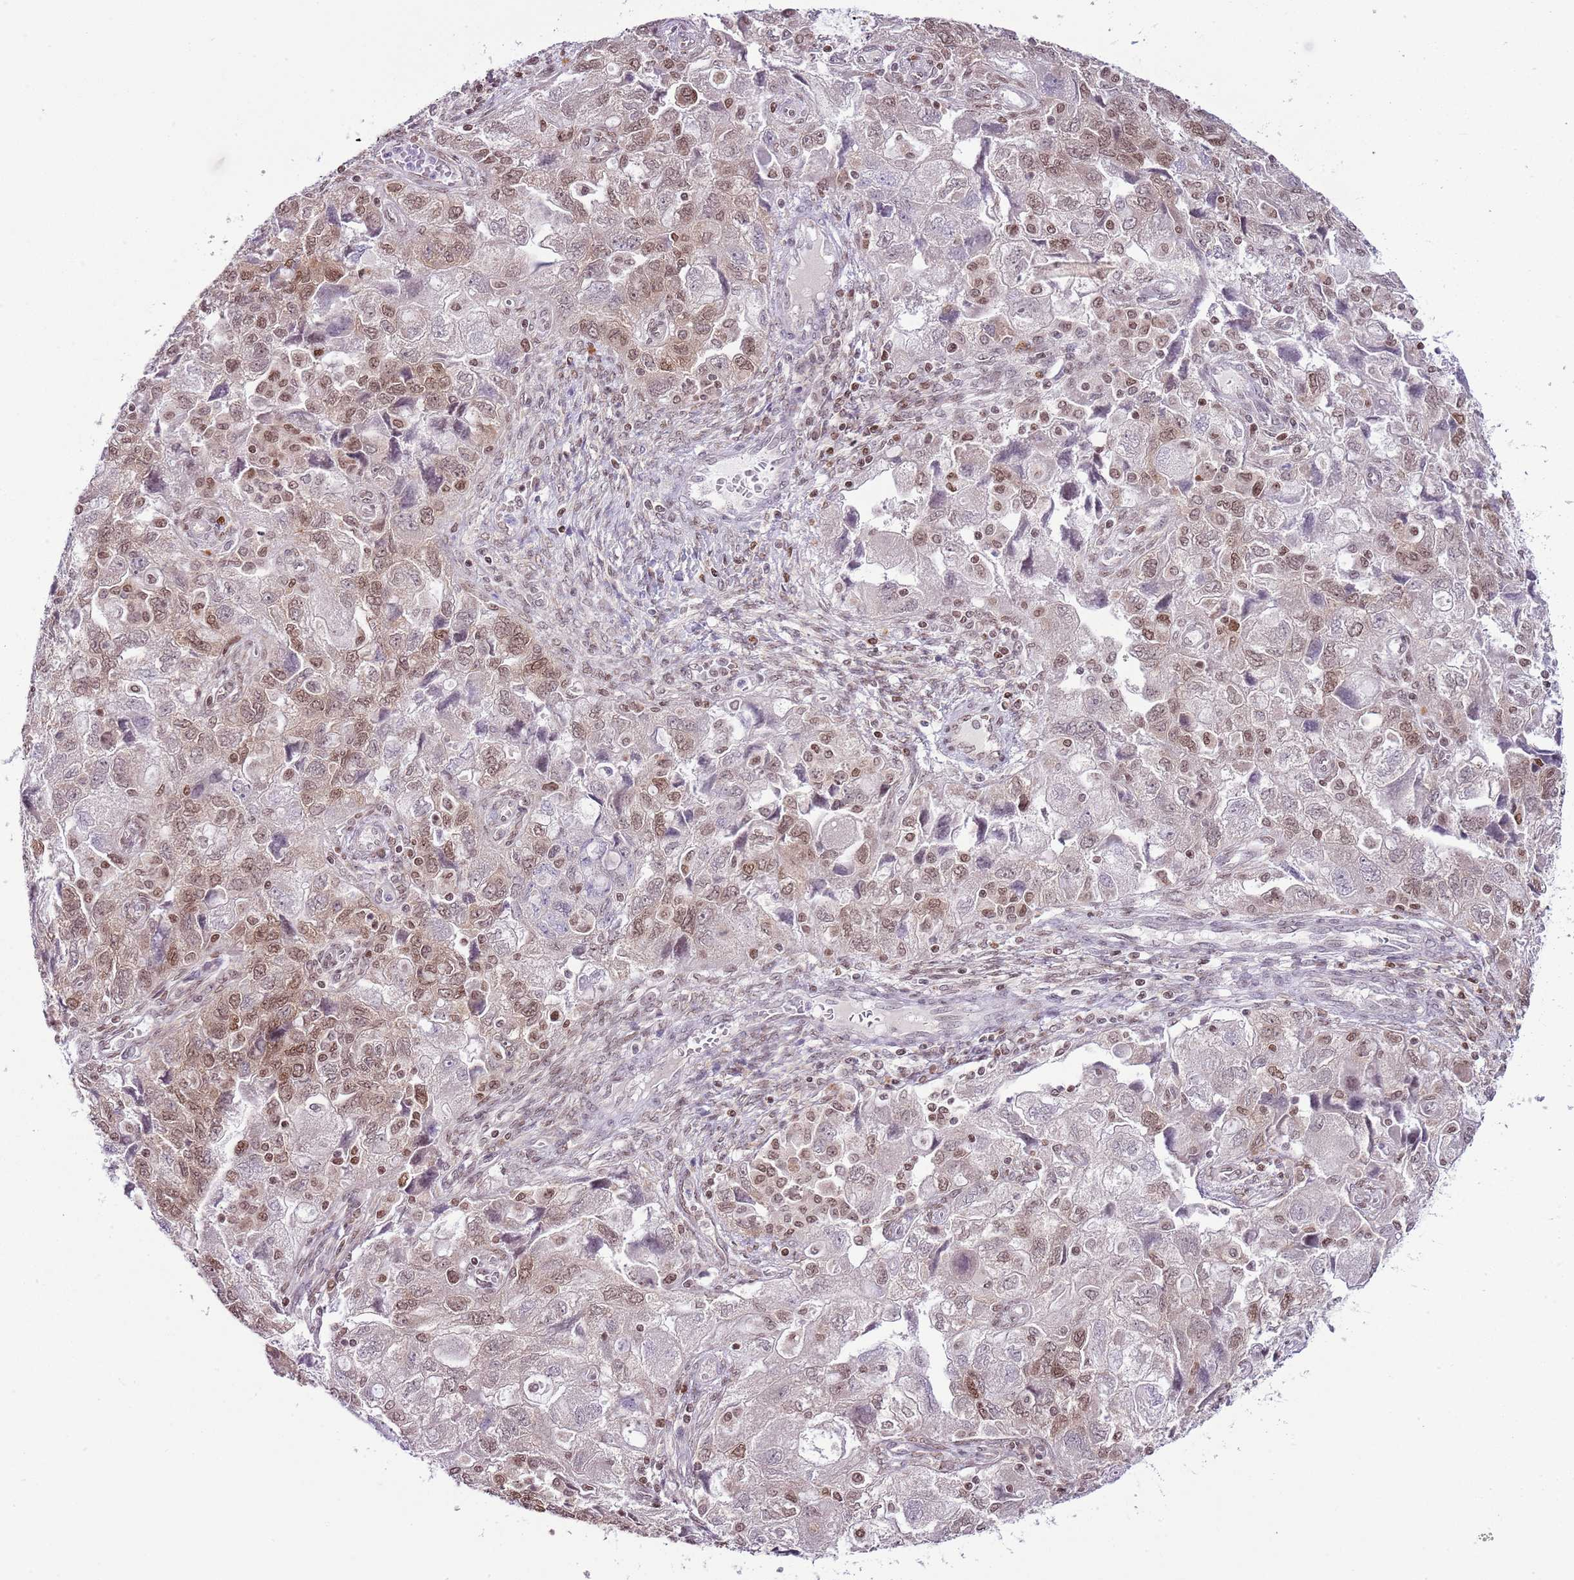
{"staining": {"intensity": "moderate", "quantity": "25%-75%", "location": "nuclear"}, "tissue": "ovarian cancer", "cell_type": "Tumor cells", "image_type": "cancer", "snomed": [{"axis": "morphology", "description": "Carcinoma, NOS"}, {"axis": "morphology", "description": "Cystadenocarcinoma, serous, NOS"}, {"axis": "topography", "description": "Ovary"}], "caption": "Human ovarian cancer stained with a brown dye demonstrates moderate nuclear positive positivity in approximately 25%-75% of tumor cells.", "gene": "SELENOH", "patient": {"sex": "female", "age": 69}}